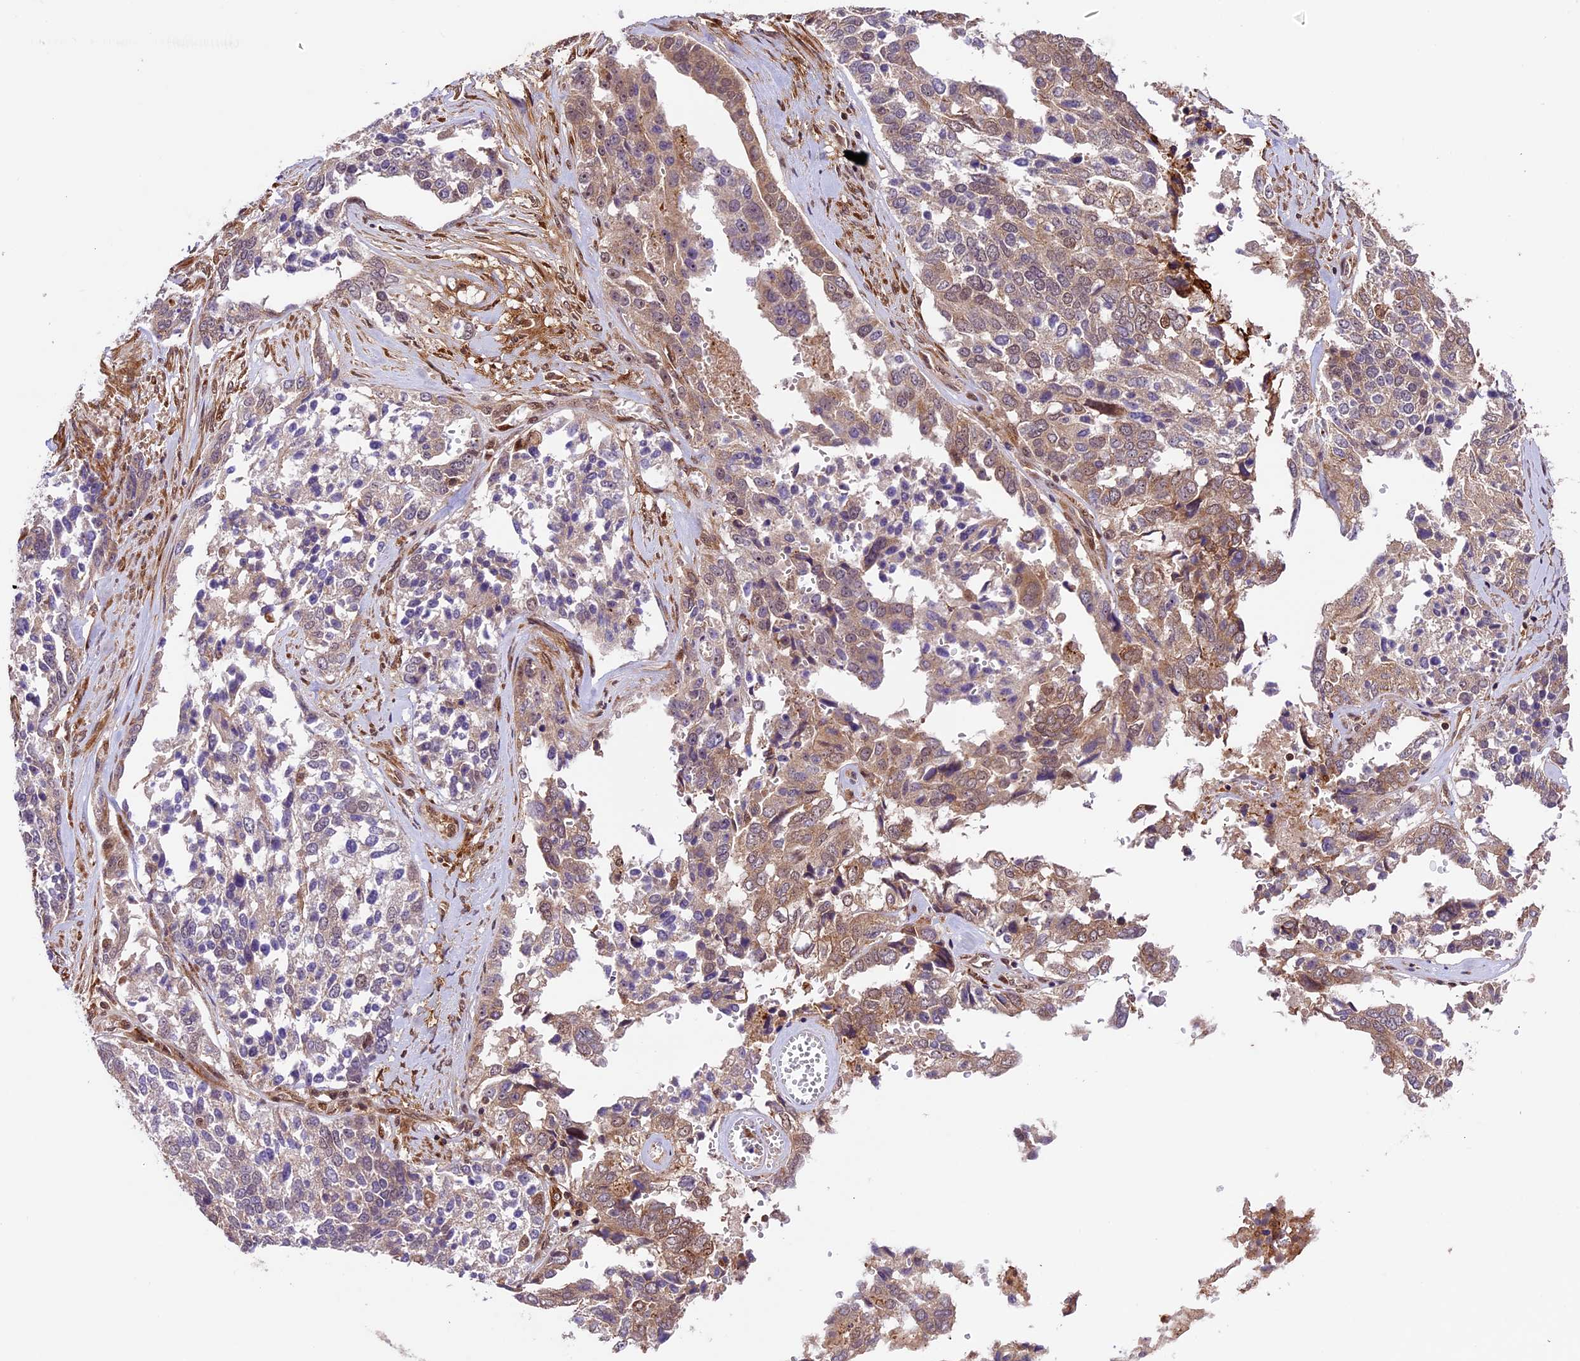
{"staining": {"intensity": "weak", "quantity": "25%-75%", "location": "cytoplasmic/membranous"}, "tissue": "ovarian cancer", "cell_type": "Tumor cells", "image_type": "cancer", "snomed": [{"axis": "morphology", "description": "Cystadenocarcinoma, serous, NOS"}, {"axis": "topography", "description": "Ovary"}], "caption": "Tumor cells display low levels of weak cytoplasmic/membranous expression in about 25%-75% of cells in human ovarian cancer. Using DAB (3,3'-diaminobenzidine) (brown) and hematoxylin (blue) stains, captured at high magnification using brightfield microscopy.", "gene": "DHX38", "patient": {"sex": "female", "age": 44}}